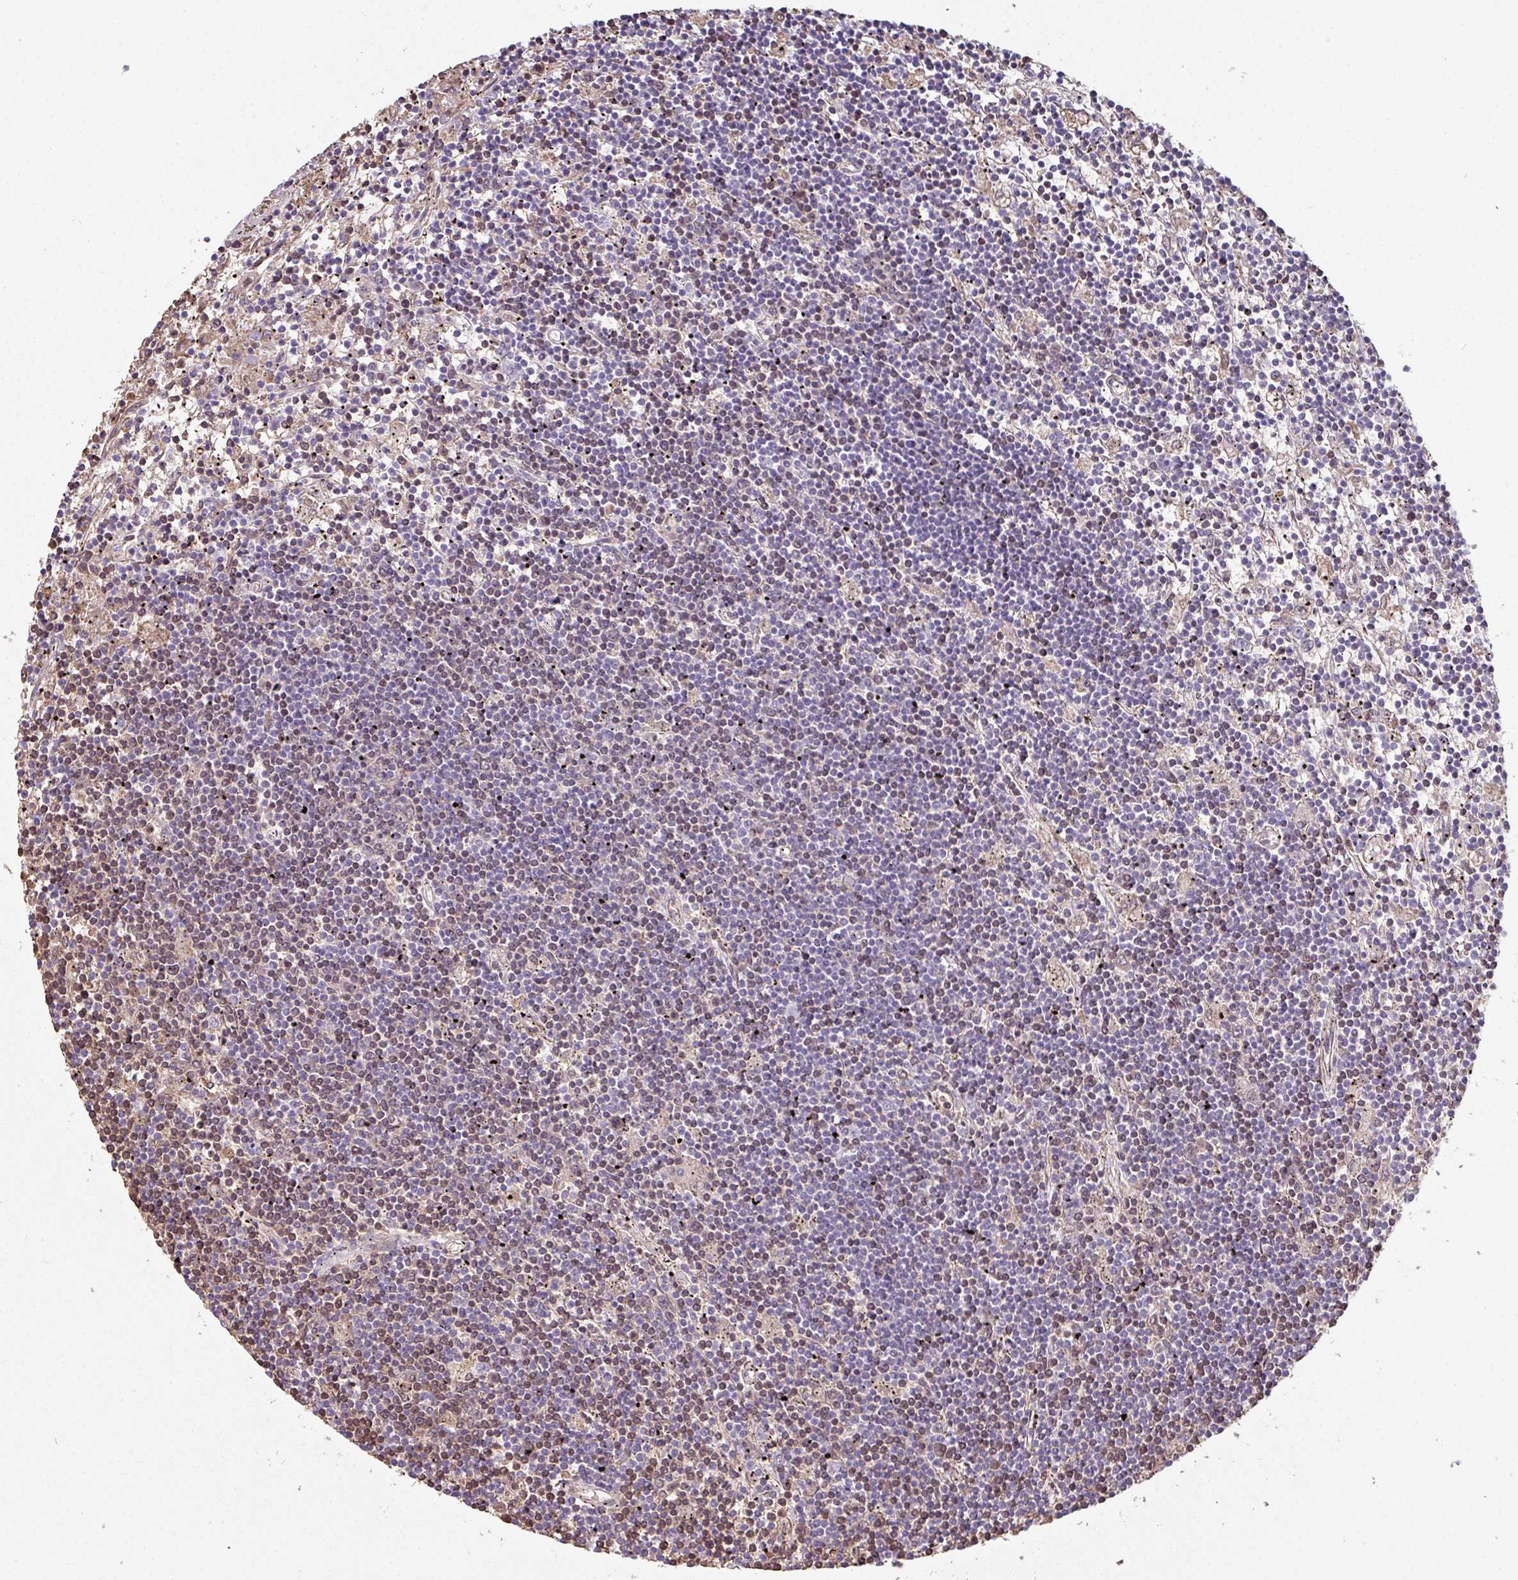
{"staining": {"intensity": "moderate", "quantity": "<25%", "location": "cytoplasmic/membranous"}, "tissue": "lymphoma", "cell_type": "Tumor cells", "image_type": "cancer", "snomed": [{"axis": "morphology", "description": "Malignant lymphoma, non-Hodgkin's type, Low grade"}, {"axis": "topography", "description": "Spleen"}], "caption": "There is low levels of moderate cytoplasmic/membranous expression in tumor cells of low-grade malignant lymphoma, non-Hodgkin's type, as demonstrated by immunohistochemical staining (brown color).", "gene": "NHSL2", "patient": {"sex": "male", "age": 76}}